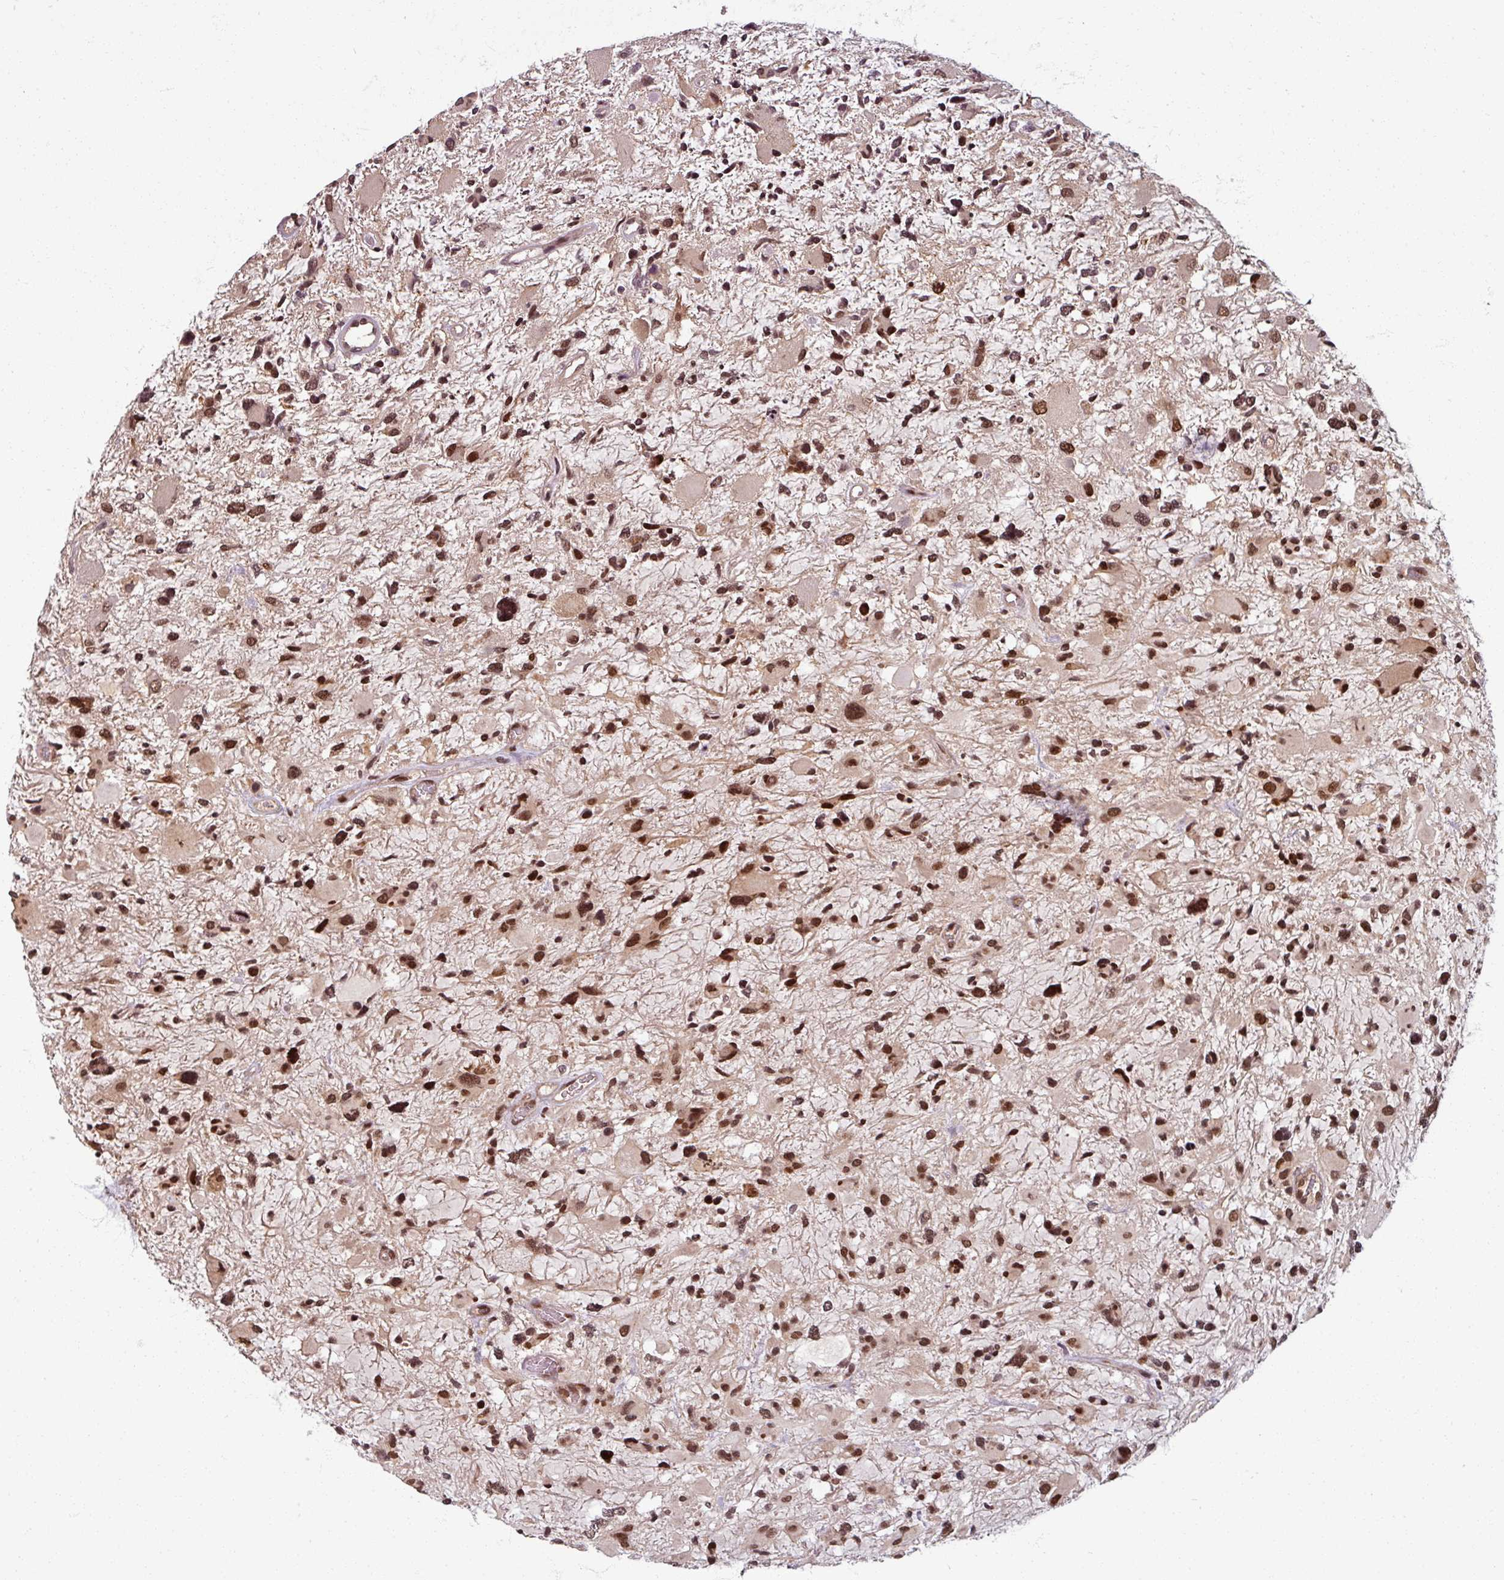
{"staining": {"intensity": "strong", "quantity": ">75%", "location": "nuclear"}, "tissue": "glioma", "cell_type": "Tumor cells", "image_type": "cancer", "snomed": [{"axis": "morphology", "description": "Glioma, malignant, High grade"}, {"axis": "topography", "description": "Brain"}], "caption": "Glioma tissue reveals strong nuclear positivity in approximately >75% of tumor cells The protein is shown in brown color, while the nuclei are stained blue.", "gene": "SWI5", "patient": {"sex": "female", "age": 11}}